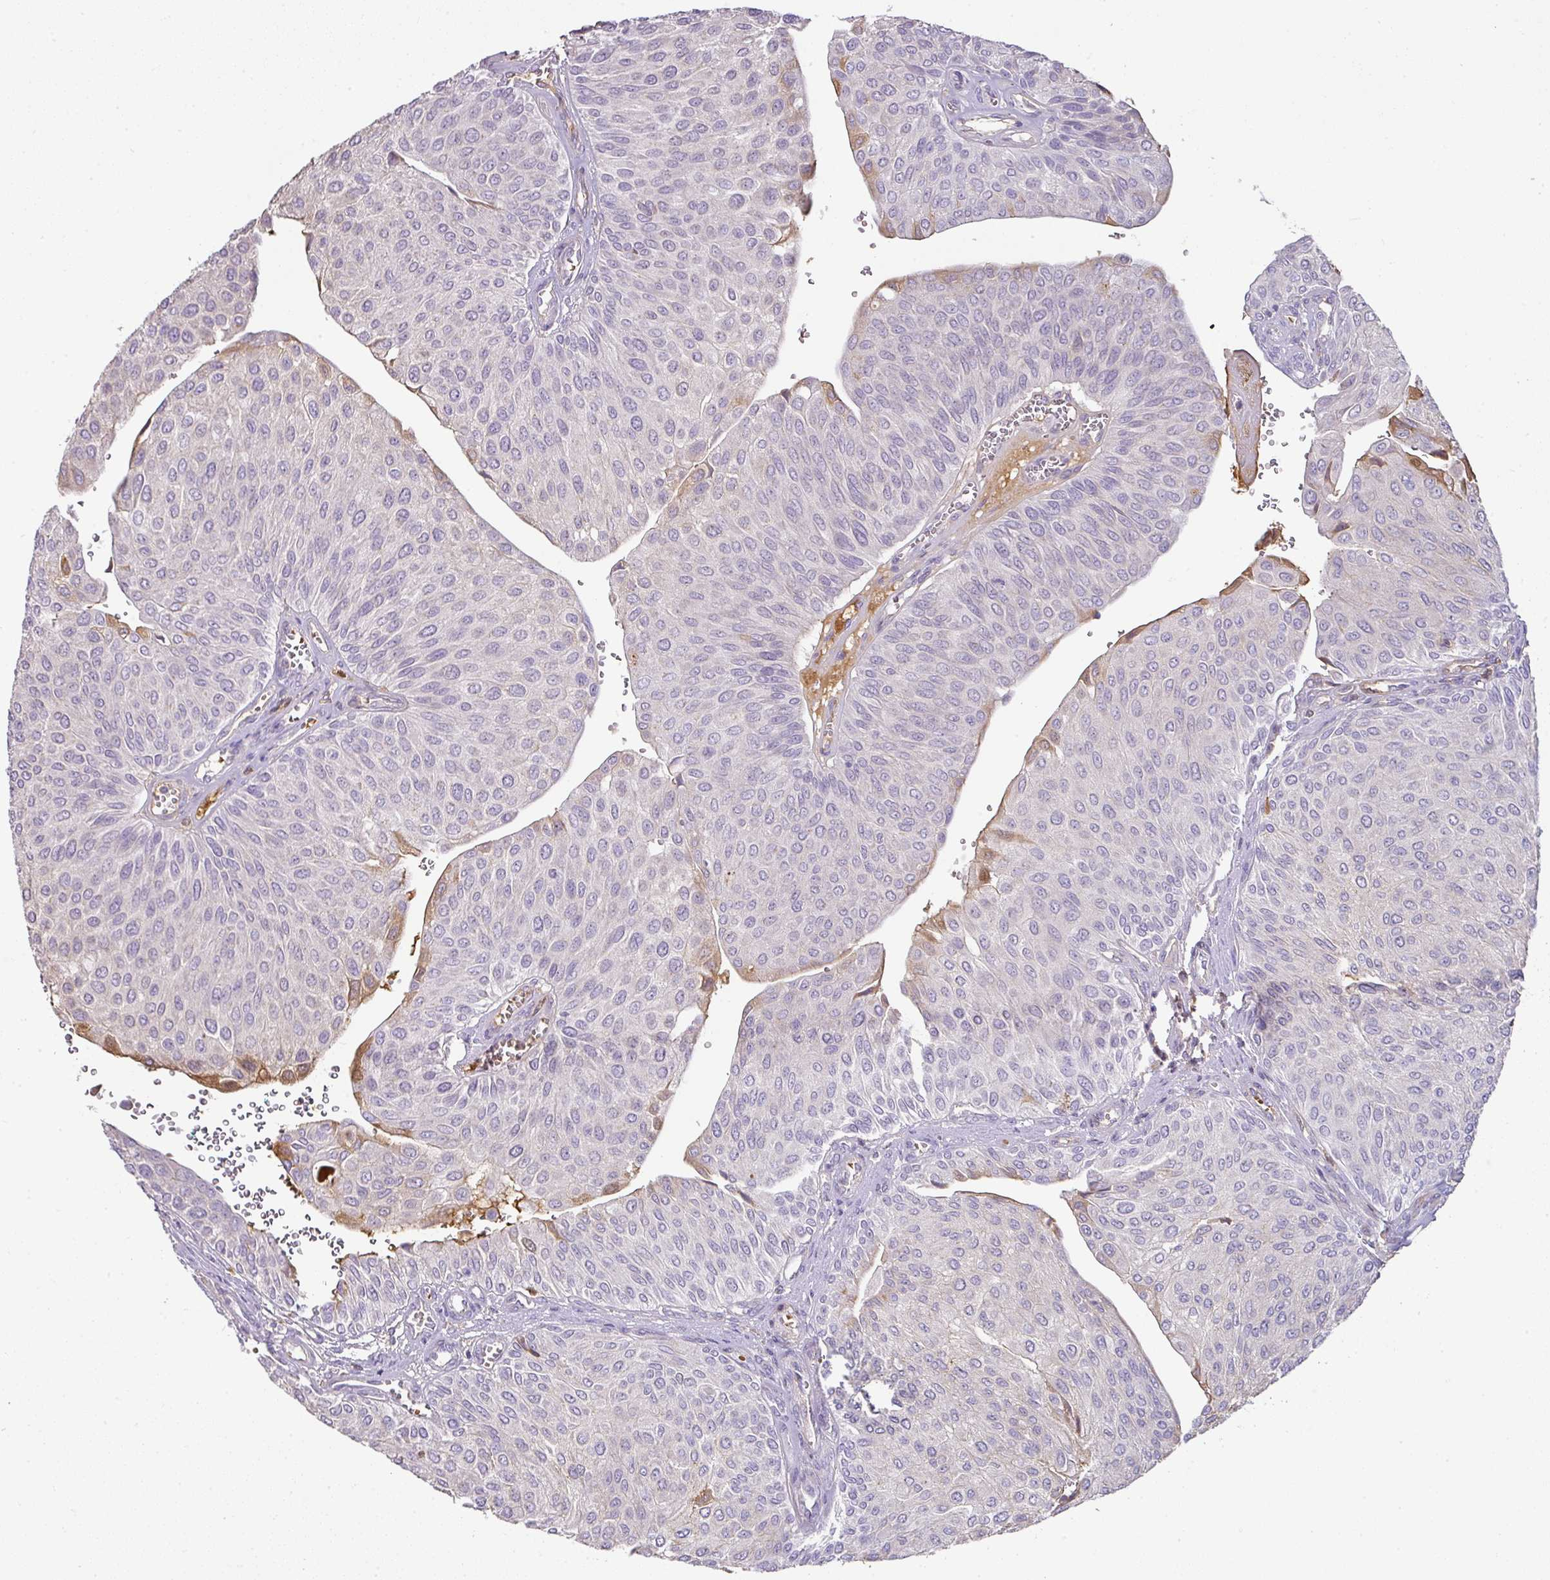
{"staining": {"intensity": "moderate", "quantity": "<25%", "location": "cytoplasmic/membranous"}, "tissue": "urothelial cancer", "cell_type": "Tumor cells", "image_type": "cancer", "snomed": [{"axis": "morphology", "description": "Urothelial carcinoma, NOS"}, {"axis": "topography", "description": "Urinary bladder"}], "caption": "Urothelial cancer was stained to show a protein in brown. There is low levels of moderate cytoplasmic/membranous staining in approximately <25% of tumor cells. (DAB = brown stain, brightfield microscopy at high magnification).", "gene": "CCZ1", "patient": {"sex": "male", "age": 67}}